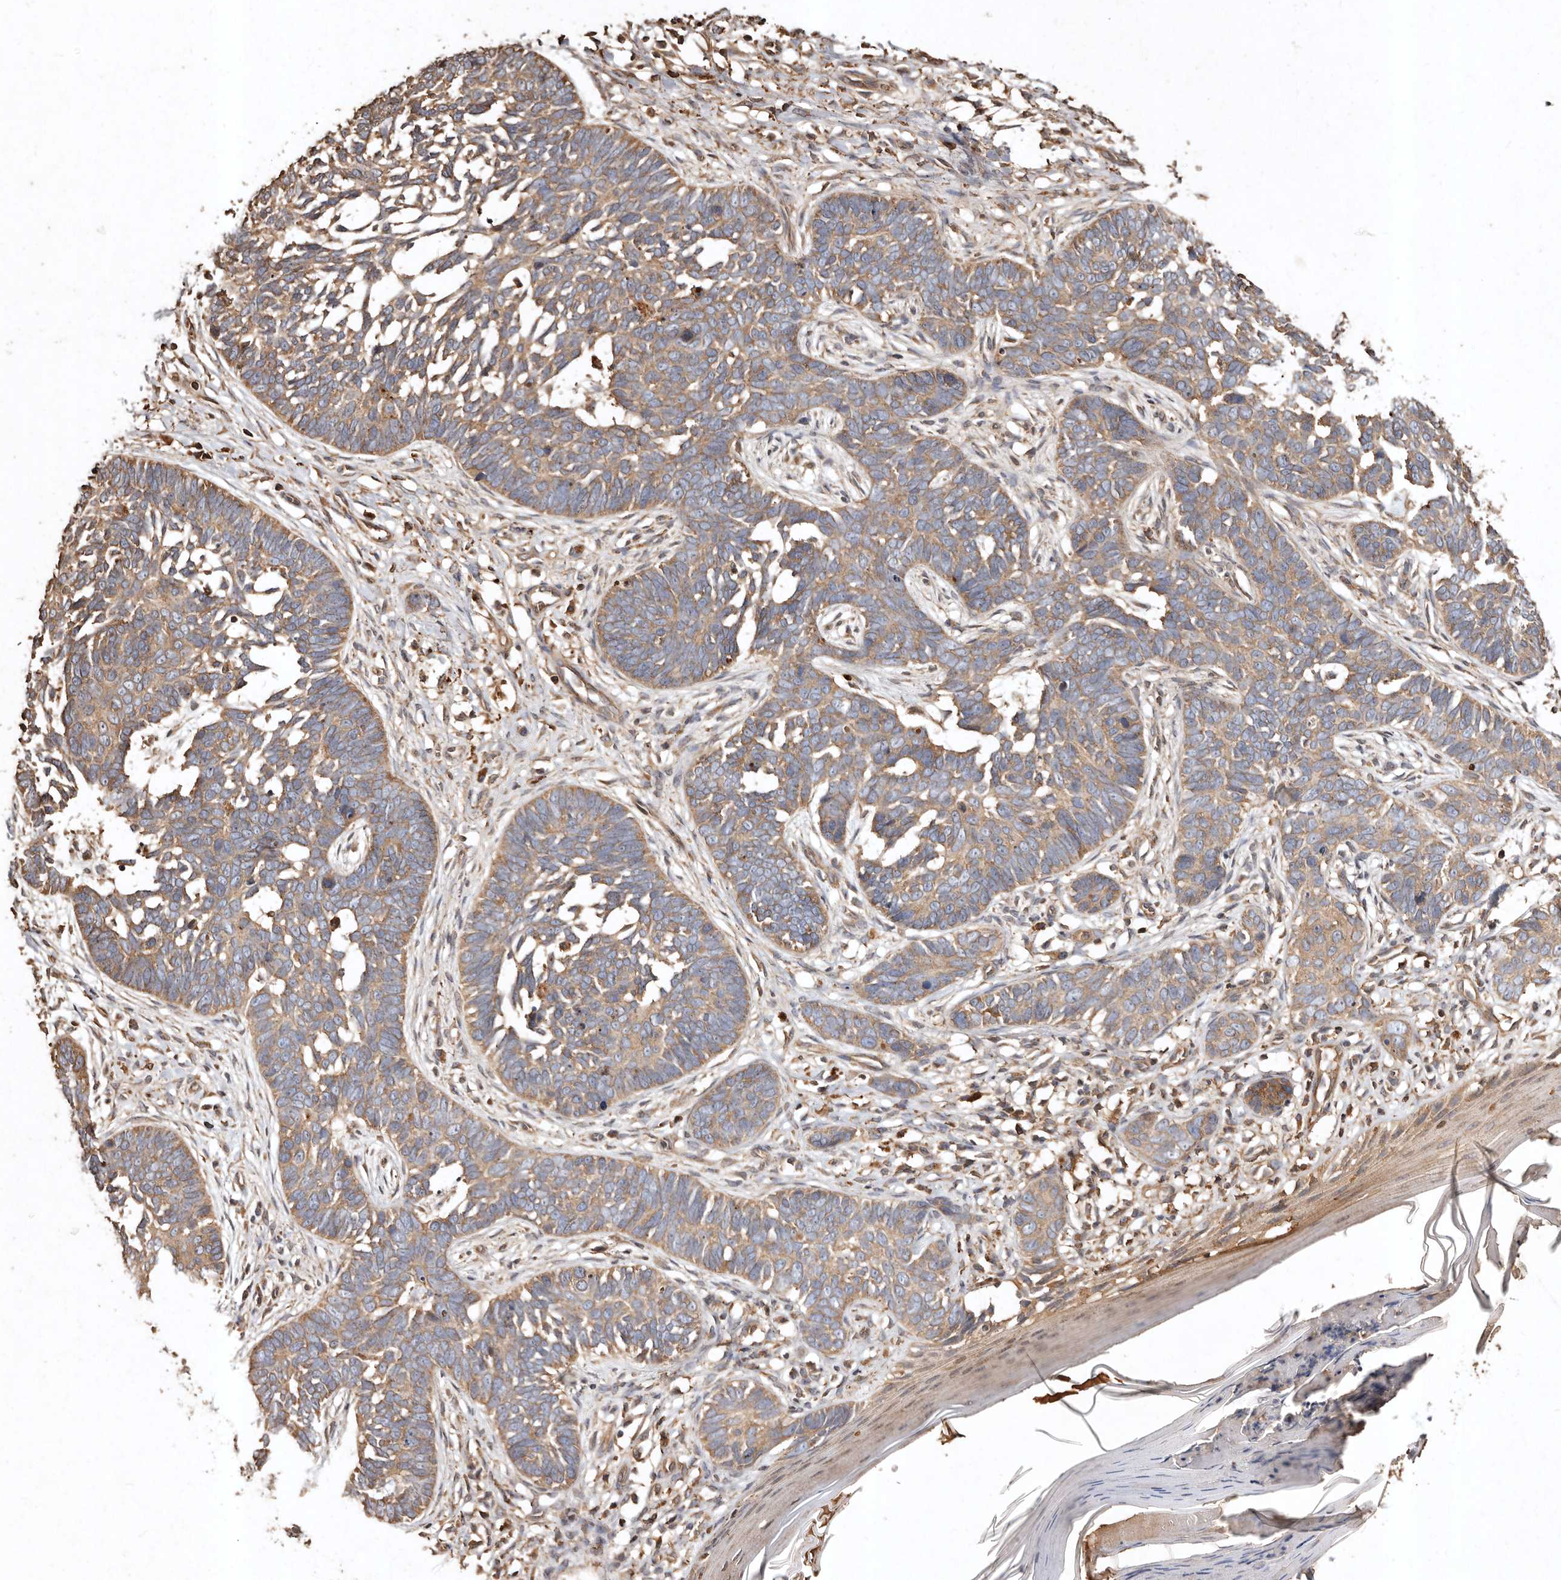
{"staining": {"intensity": "weak", "quantity": ">75%", "location": "cytoplasmic/membranous"}, "tissue": "skin cancer", "cell_type": "Tumor cells", "image_type": "cancer", "snomed": [{"axis": "morphology", "description": "Normal tissue, NOS"}, {"axis": "morphology", "description": "Basal cell carcinoma"}, {"axis": "topography", "description": "Skin"}], "caption": "Immunohistochemistry of human skin cancer (basal cell carcinoma) reveals low levels of weak cytoplasmic/membranous staining in about >75% of tumor cells.", "gene": "FARS2", "patient": {"sex": "male", "age": 77}}